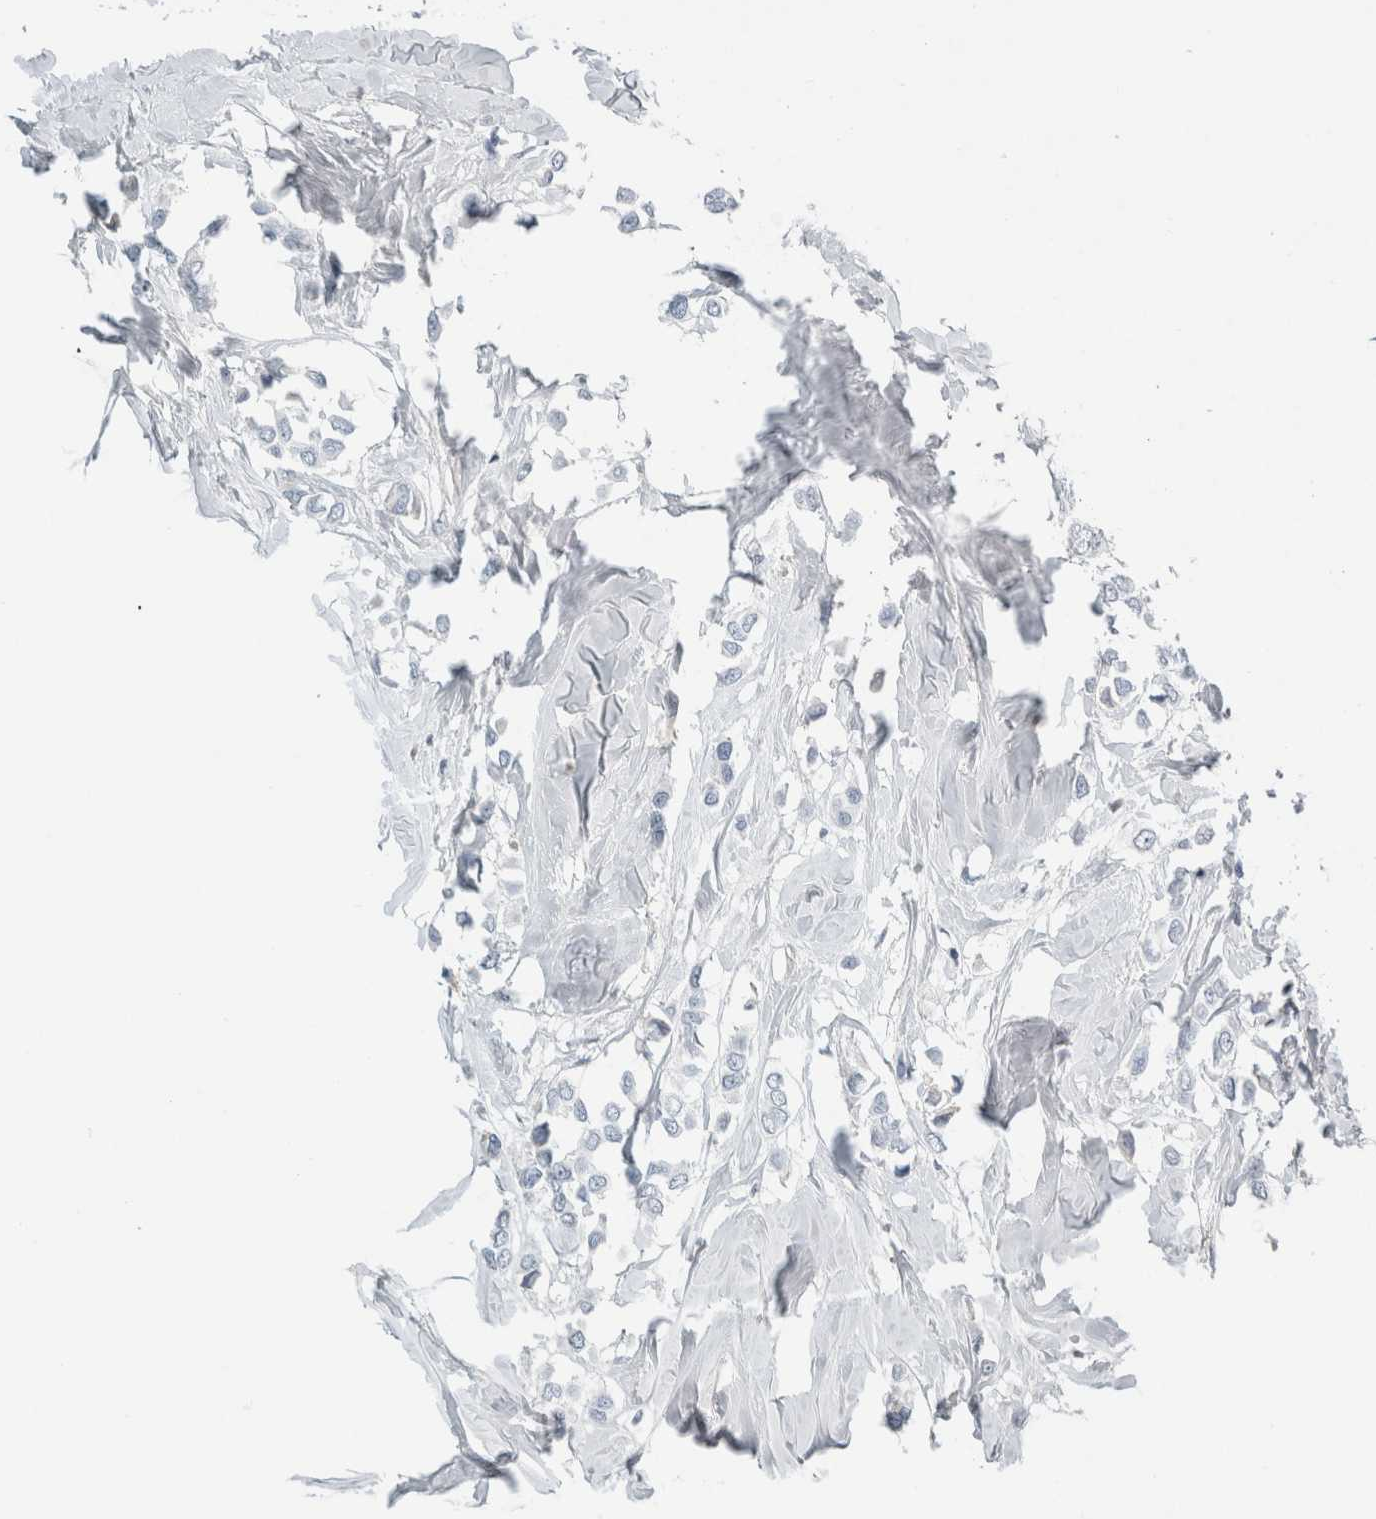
{"staining": {"intensity": "negative", "quantity": "none", "location": "none"}, "tissue": "breast cancer", "cell_type": "Tumor cells", "image_type": "cancer", "snomed": [{"axis": "morphology", "description": "Lobular carcinoma"}, {"axis": "topography", "description": "Breast"}], "caption": "DAB immunohistochemical staining of human breast cancer (lobular carcinoma) exhibits no significant expression in tumor cells. (DAB immunohistochemistry with hematoxylin counter stain).", "gene": "TSPAN8", "patient": {"sex": "female", "age": 51}}